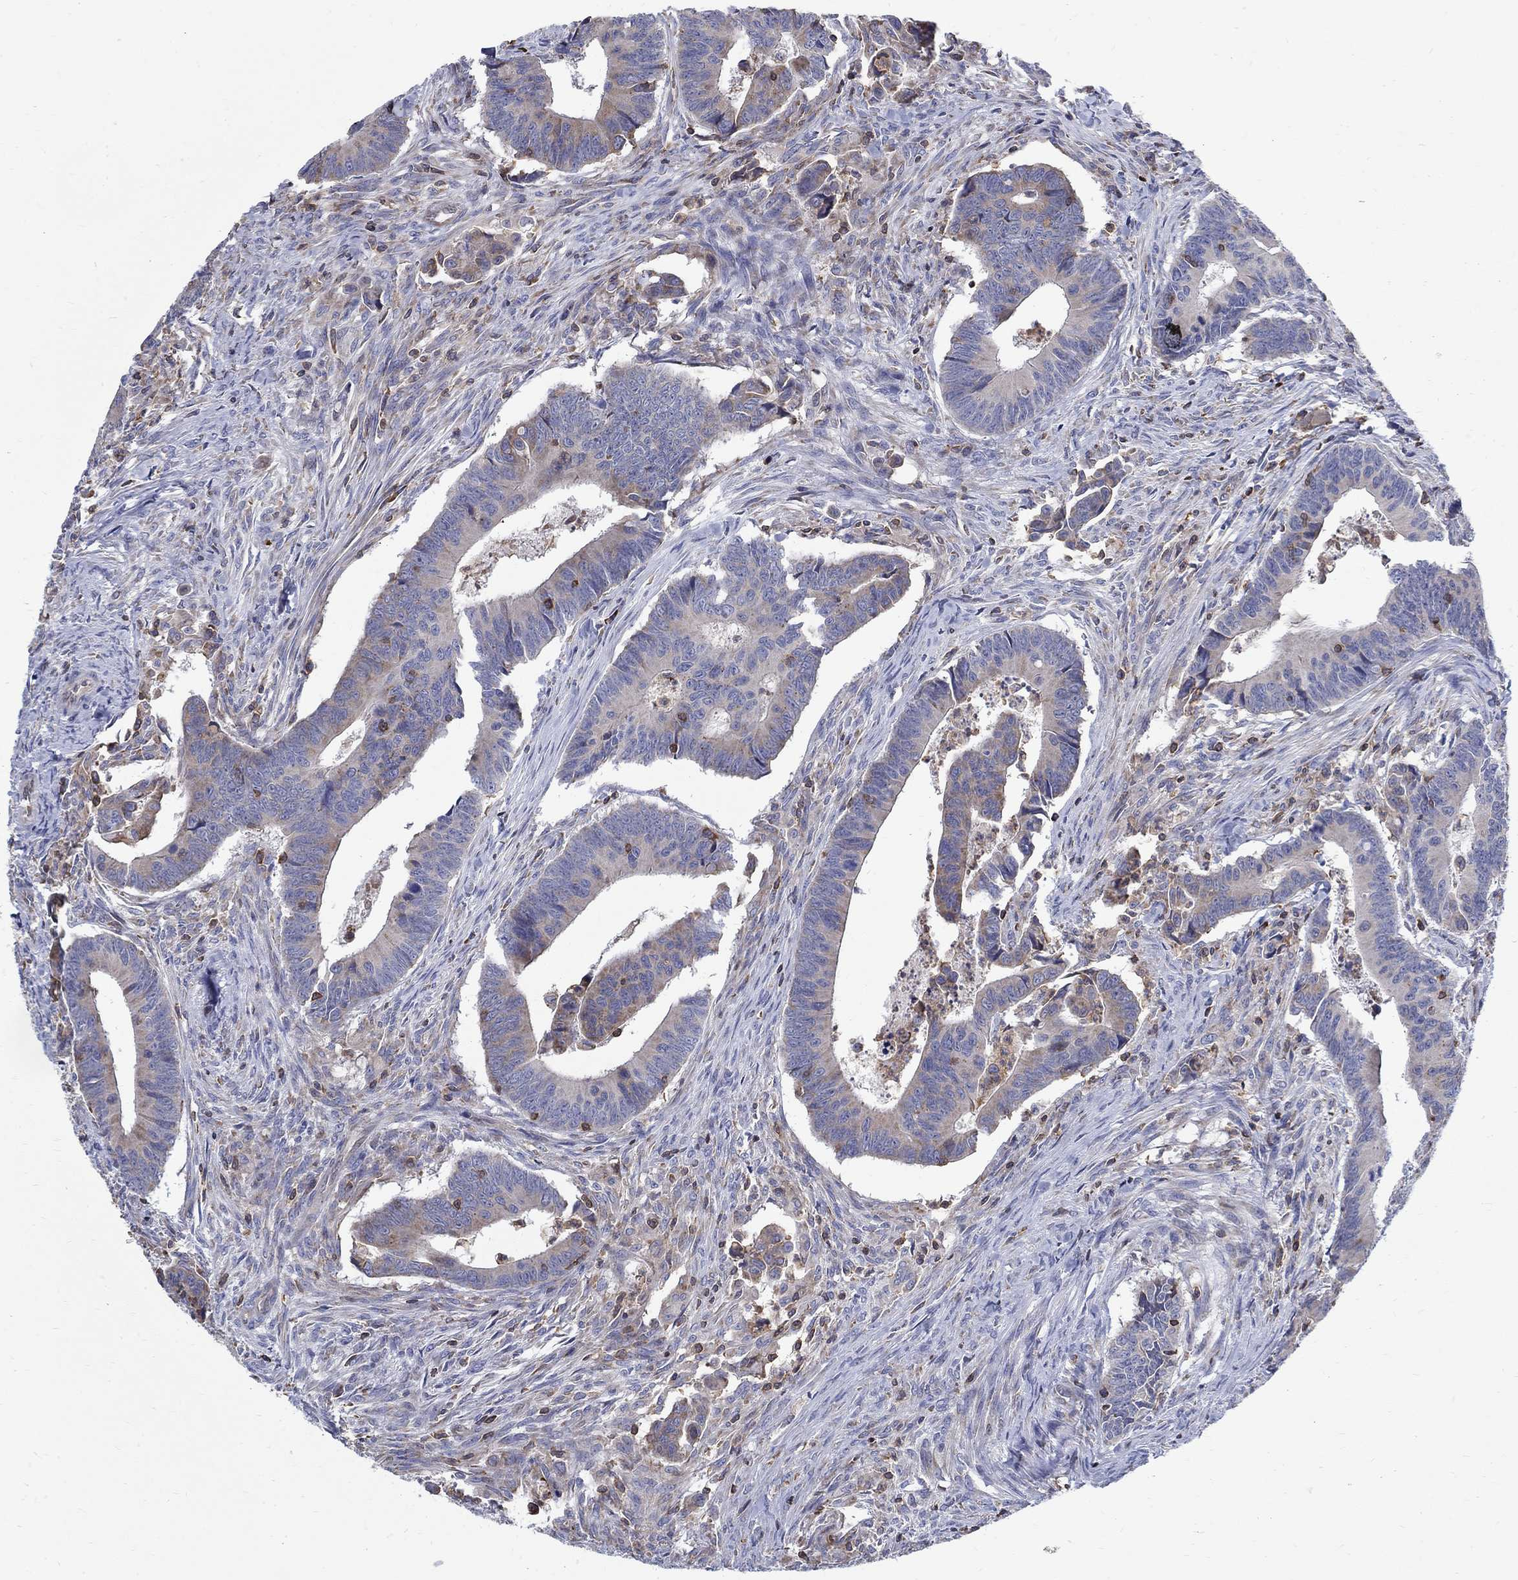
{"staining": {"intensity": "weak", "quantity": "<25%", "location": "cytoplasmic/membranous"}, "tissue": "colorectal cancer", "cell_type": "Tumor cells", "image_type": "cancer", "snomed": [{"axis": "morphology", "description": "Adenocarcinoma, NOS"}, {"axis": "topography", "description": "Rectum"}], "caption": "A high-resolution photomicrograph shows immunohistochemistry staining of colorectal cancer (adenocarcinoma), which reveals no significant positivity in tumor cells.", "gene": "AGAP2", "patient": {"sex": "male", "age": 67}}